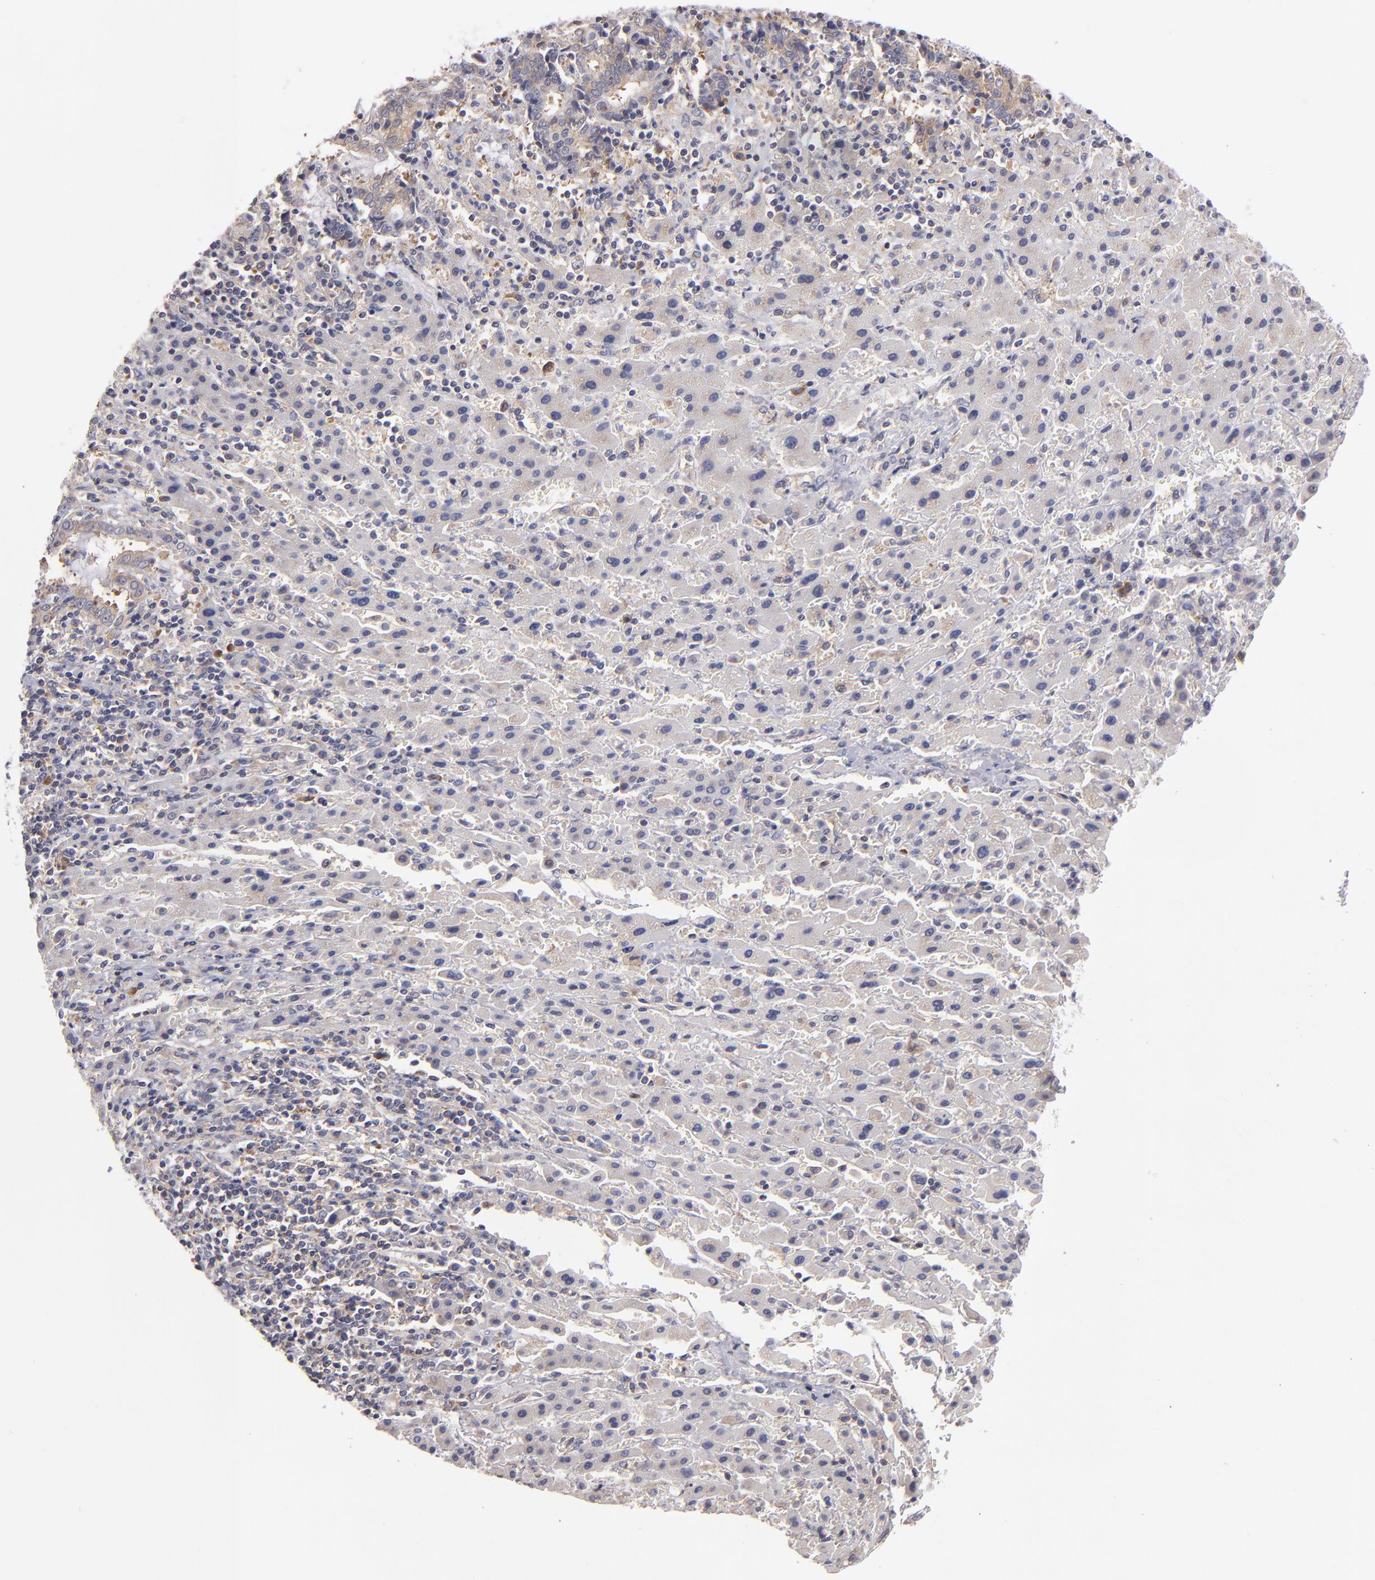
{"staining": {"intensity": "weak", "quantity": "25%-75%", "location": "cytoplasmic/membranous"}, "tissue": "liver cancer", "cell_type": "Tumor cells", "image_type": "cancer", "snomed": [{"axis": "morphology", "description": "Cholangiocarcinoma"}, {"axis": "topography", "description": "Liver"}], "caption": "Weak cytoplasmic/membranous protein positivity is present in approximately 25%-75% of tumor cells in liver cholangiocarcinoma.", "gene": "EIF3L", "patient": {"sex": "male", "age": 57}}